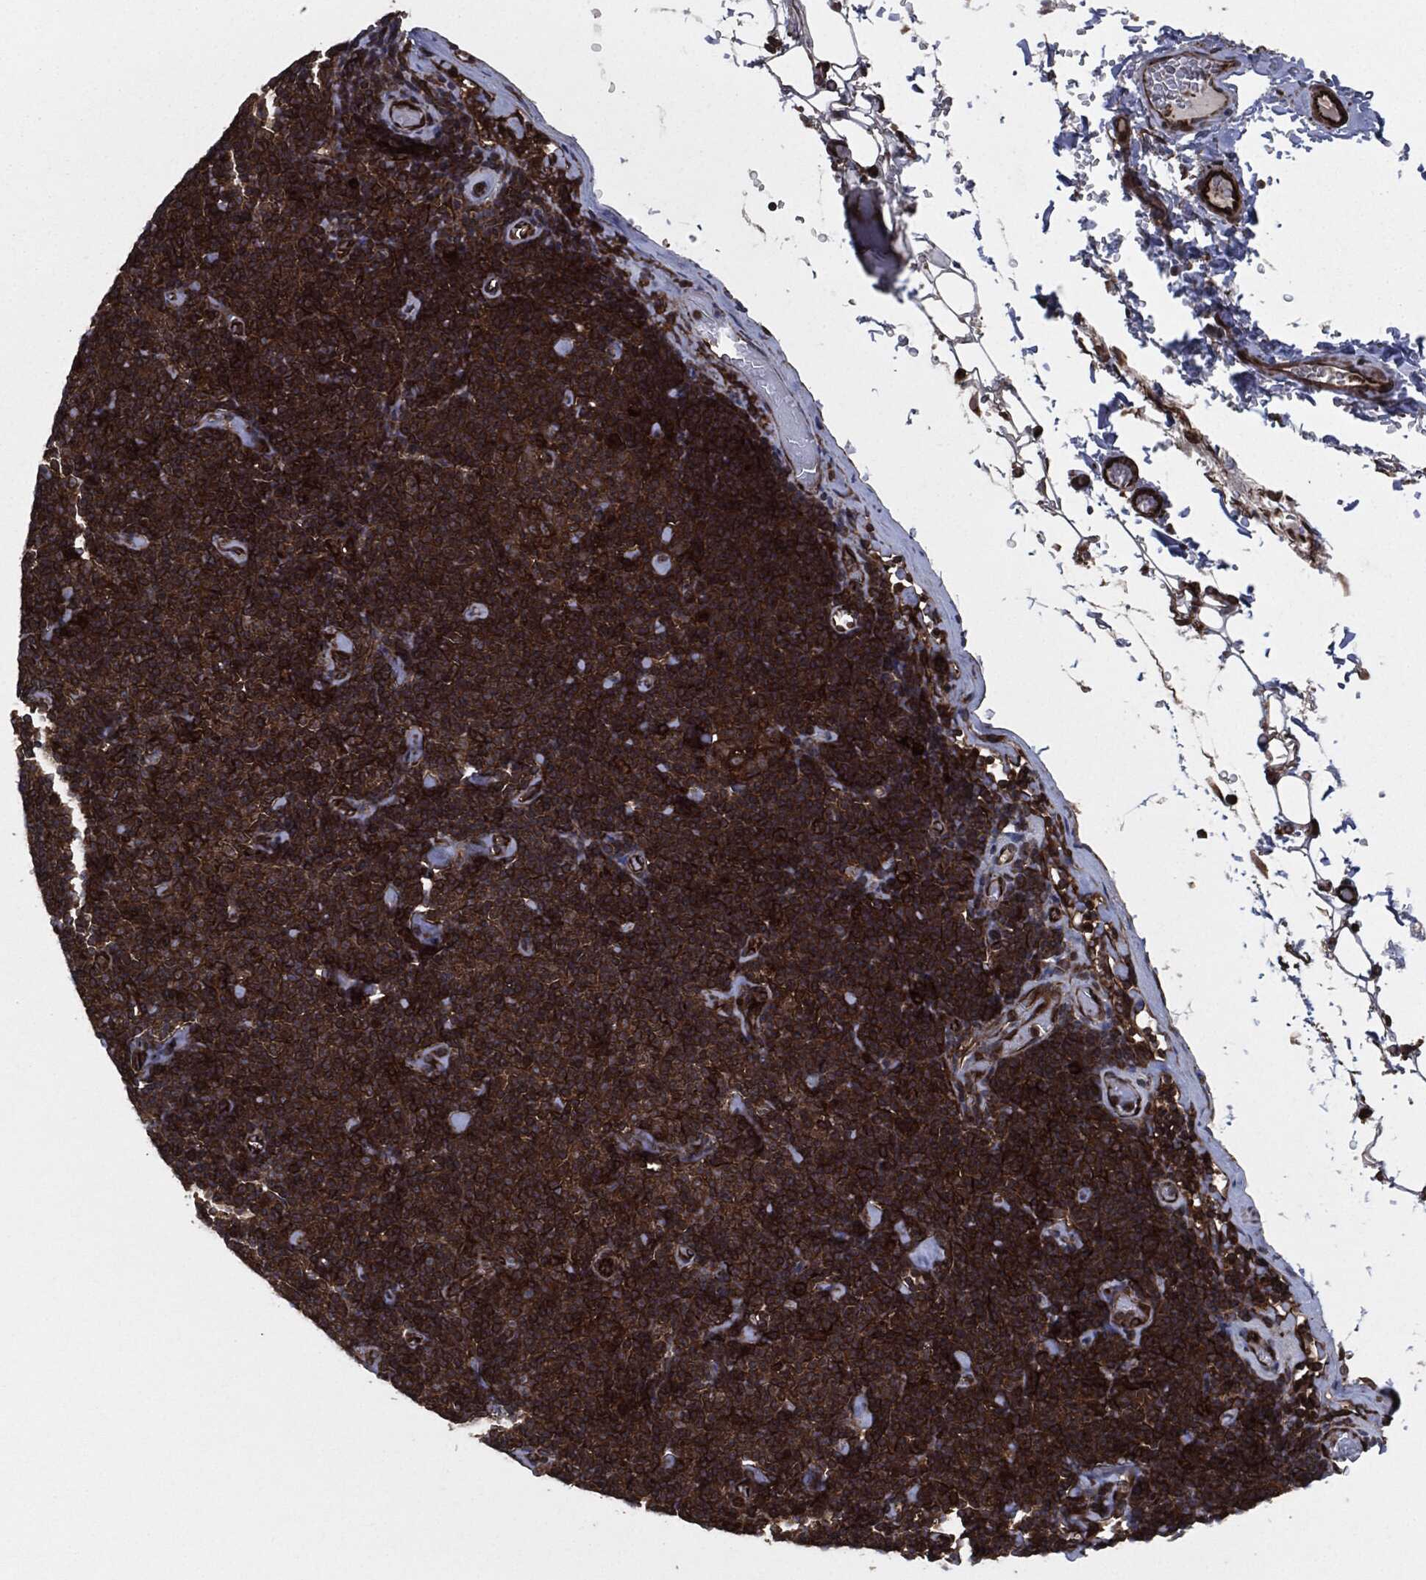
{"staining": {"intensity": "strong", "quantity": ">75%", "location": "cytoplasmic/membranous"}, "tissue": "lymphoma", "cell_type": "Tumor cells", "image_type": "cancer", "snomed": [{"axis": "morphology", "description": "Malignant lymphoma, non-Hodgkin's type, Low grade"}, {"axis": "topography", "description": "Lymph node"}], "caption": "A histopathology image of human lymphoma stained for a protein demonstrates strong cytoplasmic/membranous brown staining in tumor cells. (Brightfield microscopy of DAB IHC at high magnification).", "gene": "RAP1GDS1", "patient": {"sex": "male", "age": 81}}